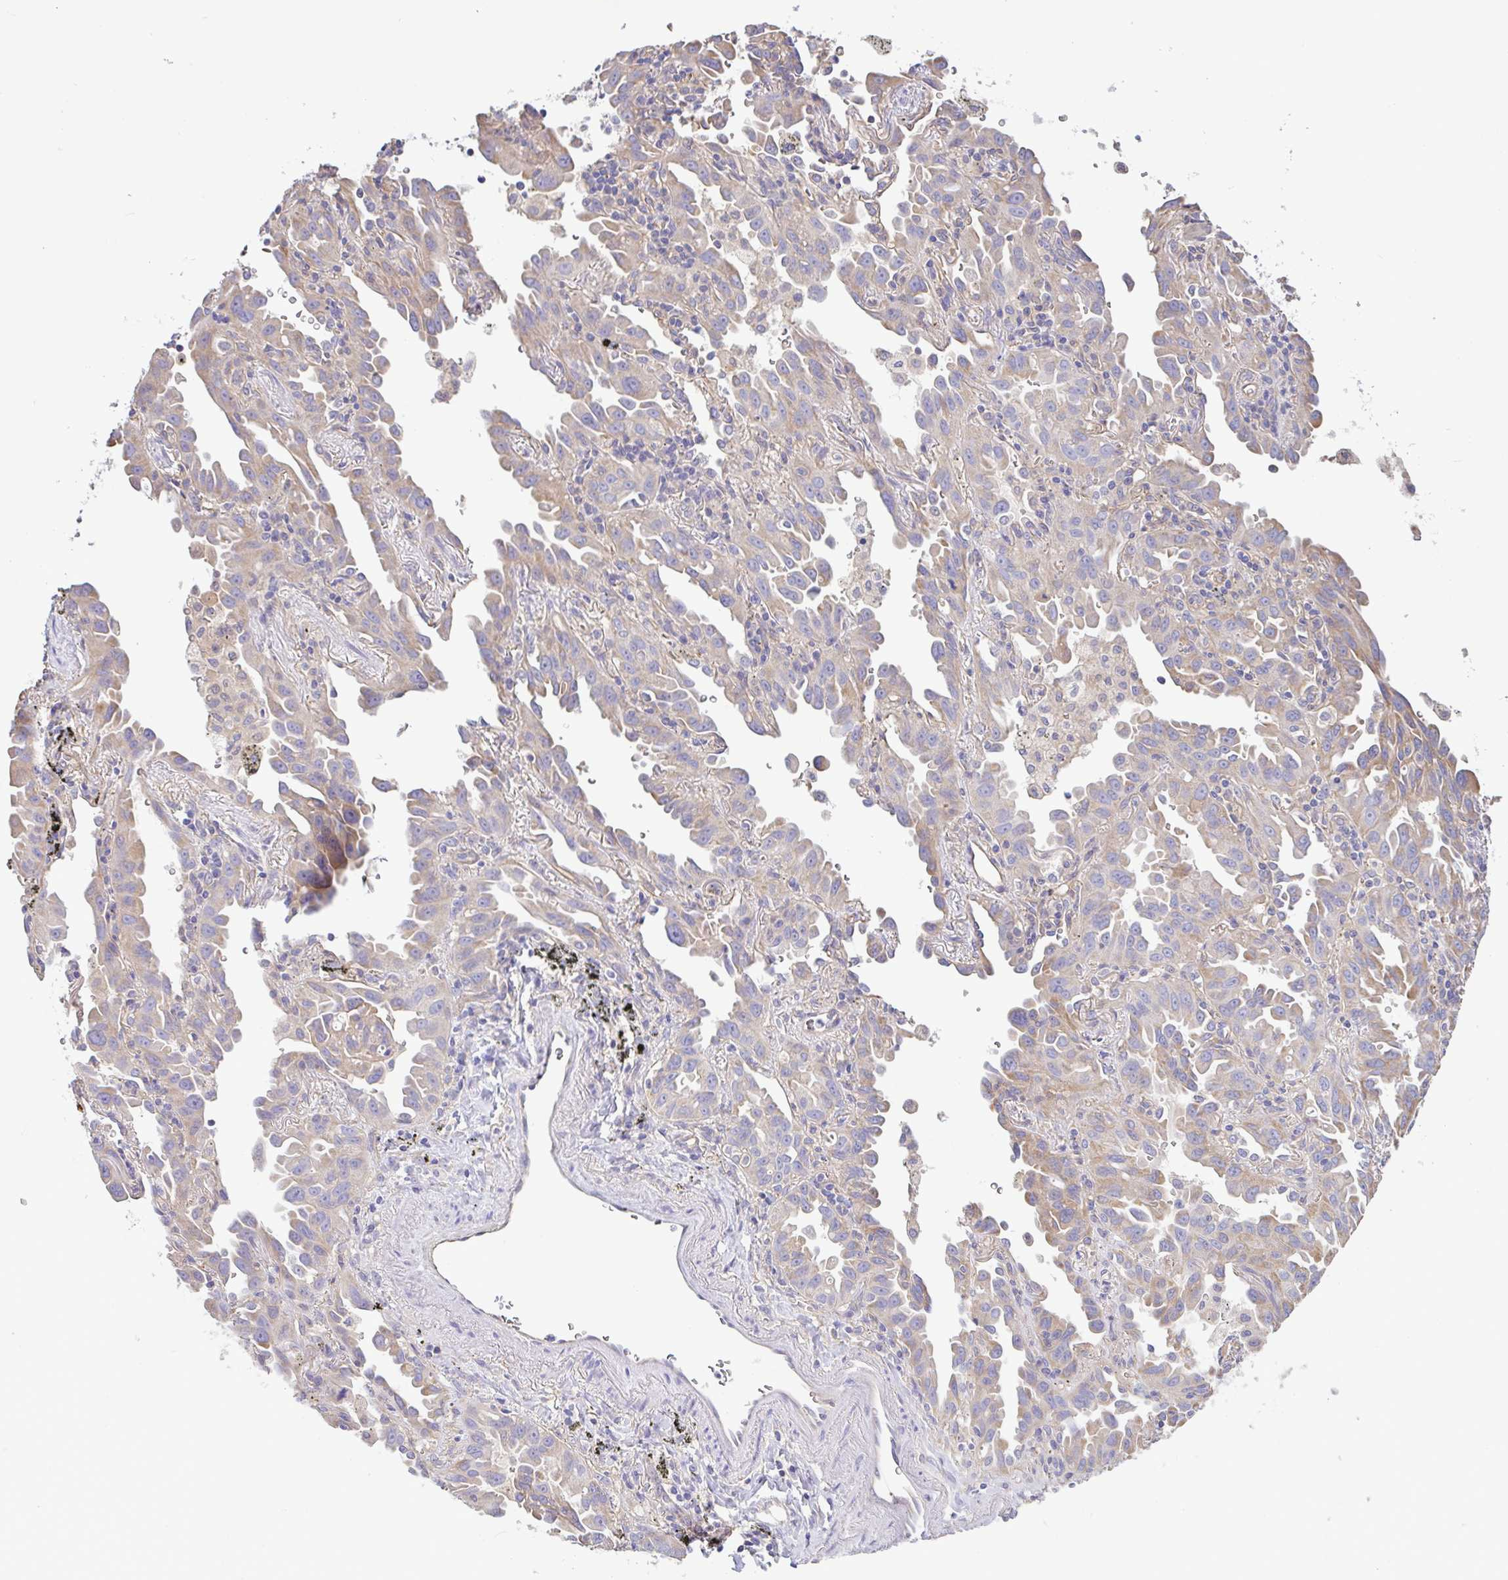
{"staining": {"intensity": "moderate", "quantity": "25%-75%", "location": "cytoplasmic/membranous"}, "tissue": "lung cancer", "cell_type": "Tumor cells", "image_type": "cancer", "snomed": [{"axis": "morphology", "description": "Adenocarcinoma, NOS"}, {"axis": "topography", "description": "Lung"}], "caption": "Immunohistochemistry photomicrograph of human lung cancer (adenocarcinoma) stained for a protein (brown), which reveals medium levels of moderate cytoplasmic/membranous positivity in approximately 25%-75% of tumor cells.", "gene": "PLCD4", "patient": {"sex": "male", "age": 68}}